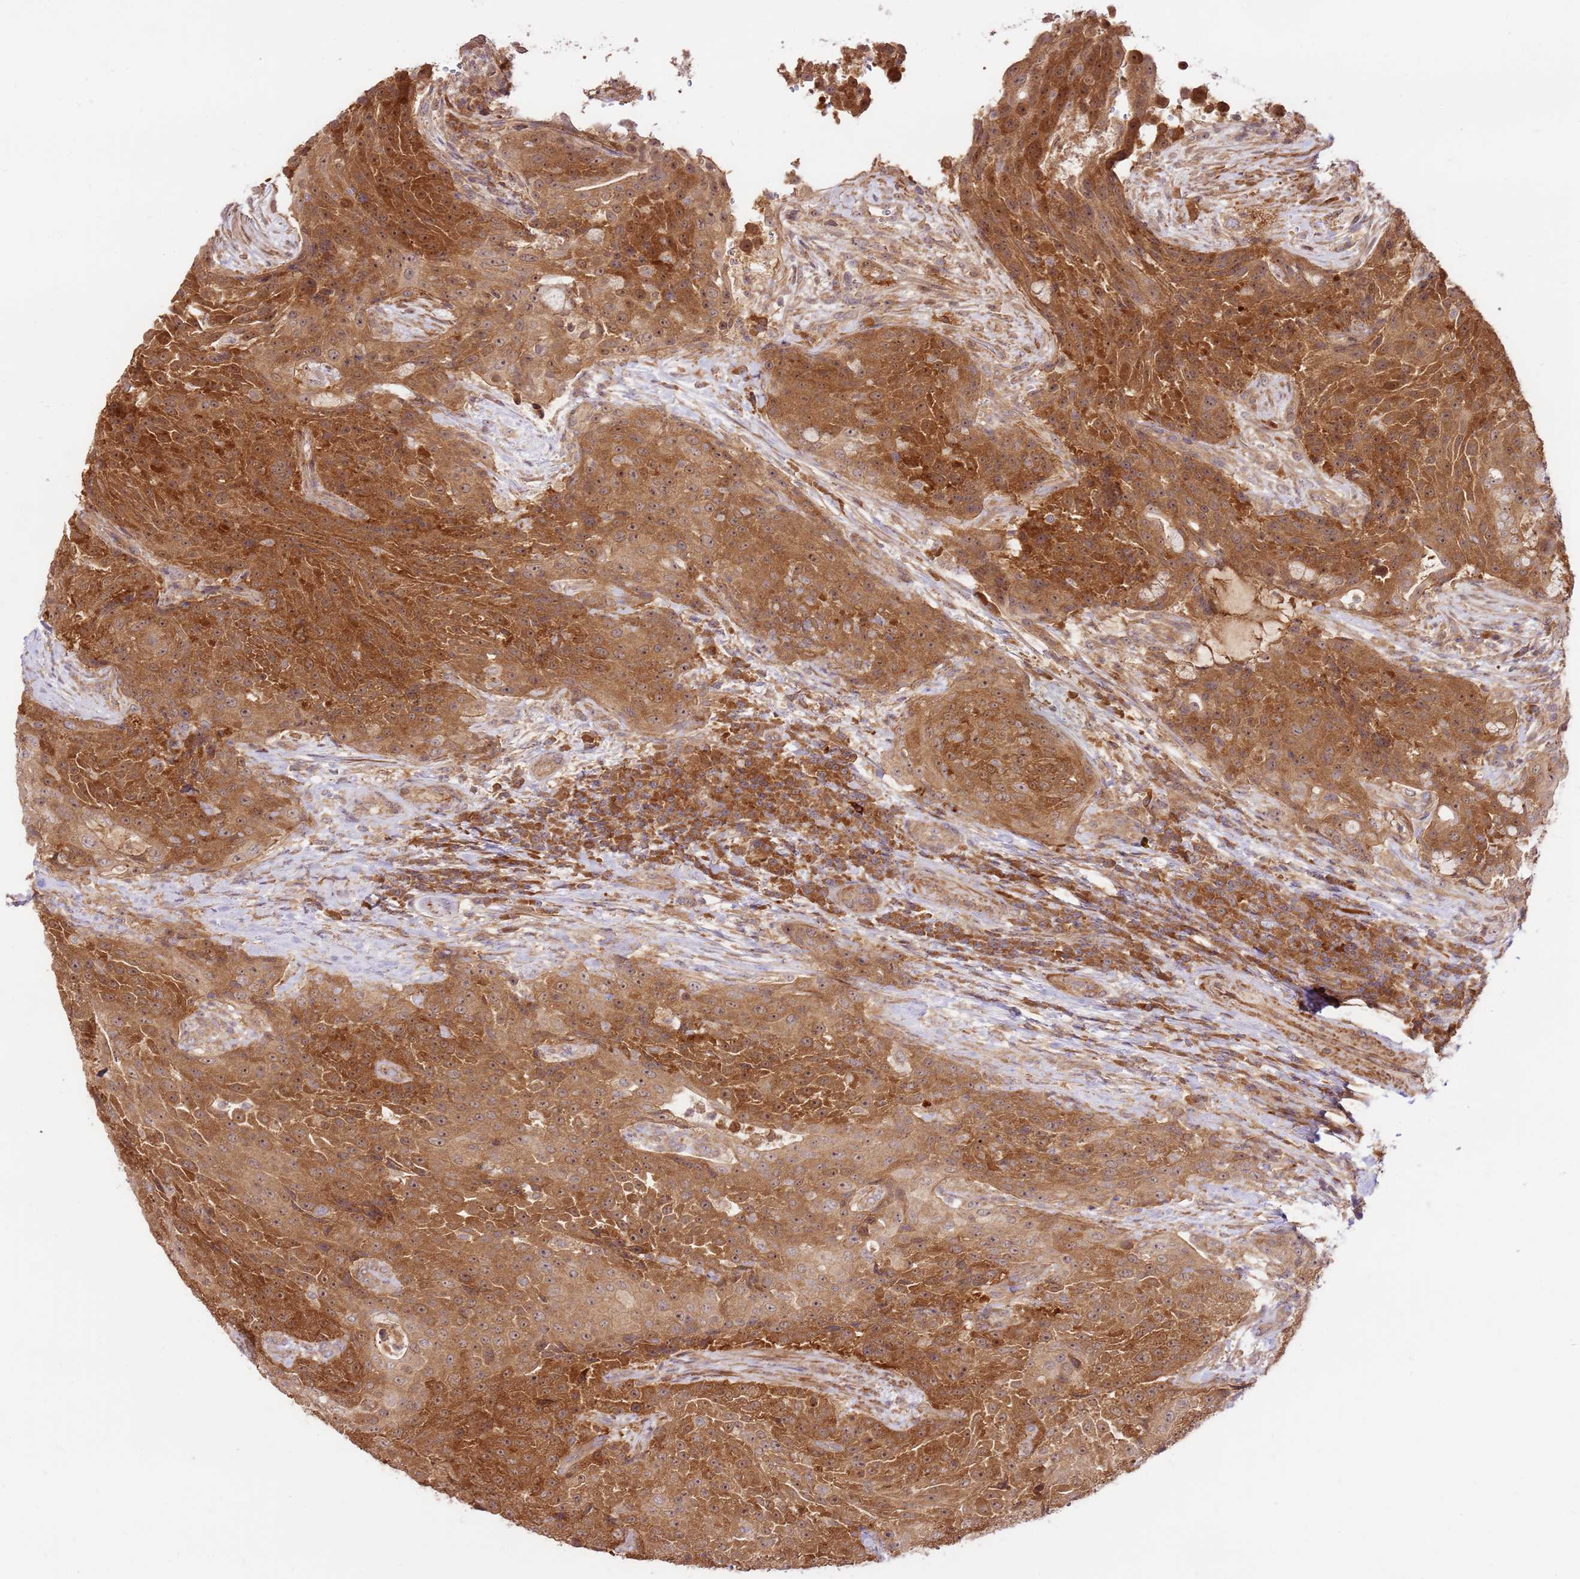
{"staining": {"intensity": "strong", "quantity": ">75%", "location": "cytoplasmic/membranous"}, "tissue": "urothelial cancer", "cell_type": "Tumor cells", "image_type": "cancer", "snomed": [{"axis": "morphology", "description": "Urothelial carcinoma, High grade"}, {"axis": "topography", "description": "Urinary bladder"}], "caption": "Protein expression by immunohistochemistry (IHC) displays strong cytoplasmic/membranous positivity in about >75% of tumor cells in urothelial cancer.", "gene": "GAREM1", "patient": {"sex": "female", "age": 63}}